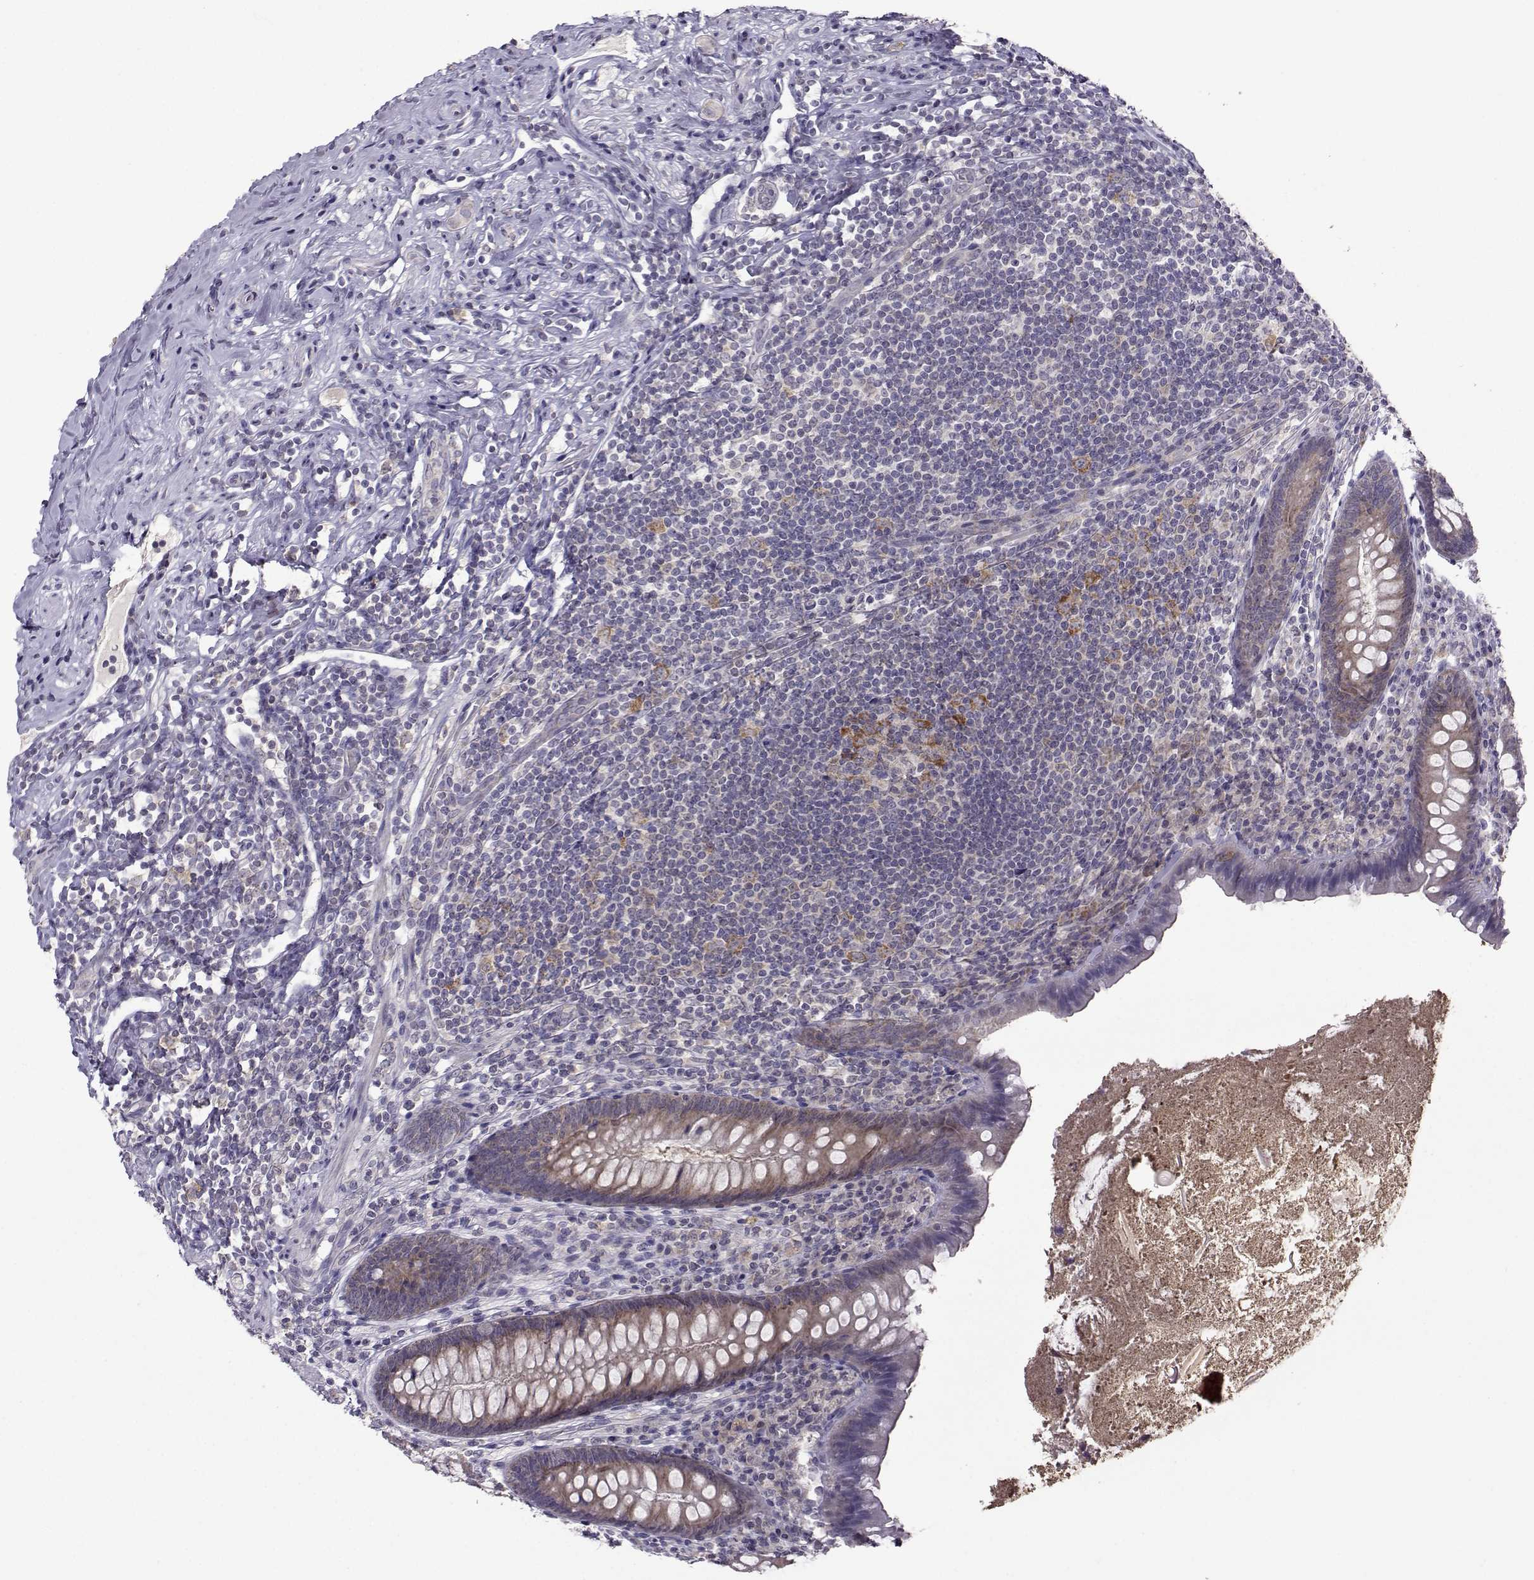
{"staining": {"intensity": "weak", "quantity": "<25%", "location": "cytoplasmic/membranous"}, "tissue": "appendix", "cell_type": "Glandular cells", "image_type": "normal", "snomed": [{"axis": "morphology", "description": "Normal tissue, NOS"}, {"axis": "topography", "description": "Appendix"}], "caption": "High power microscopy image of an immunohistochemistry photomicrograph of normal appendix, revealing no significant expression in glandular cells. (DAB immunohistochemistry, high magnification).", "gene": "DDX20", "patient": {"sex": "male", "age": 47}}